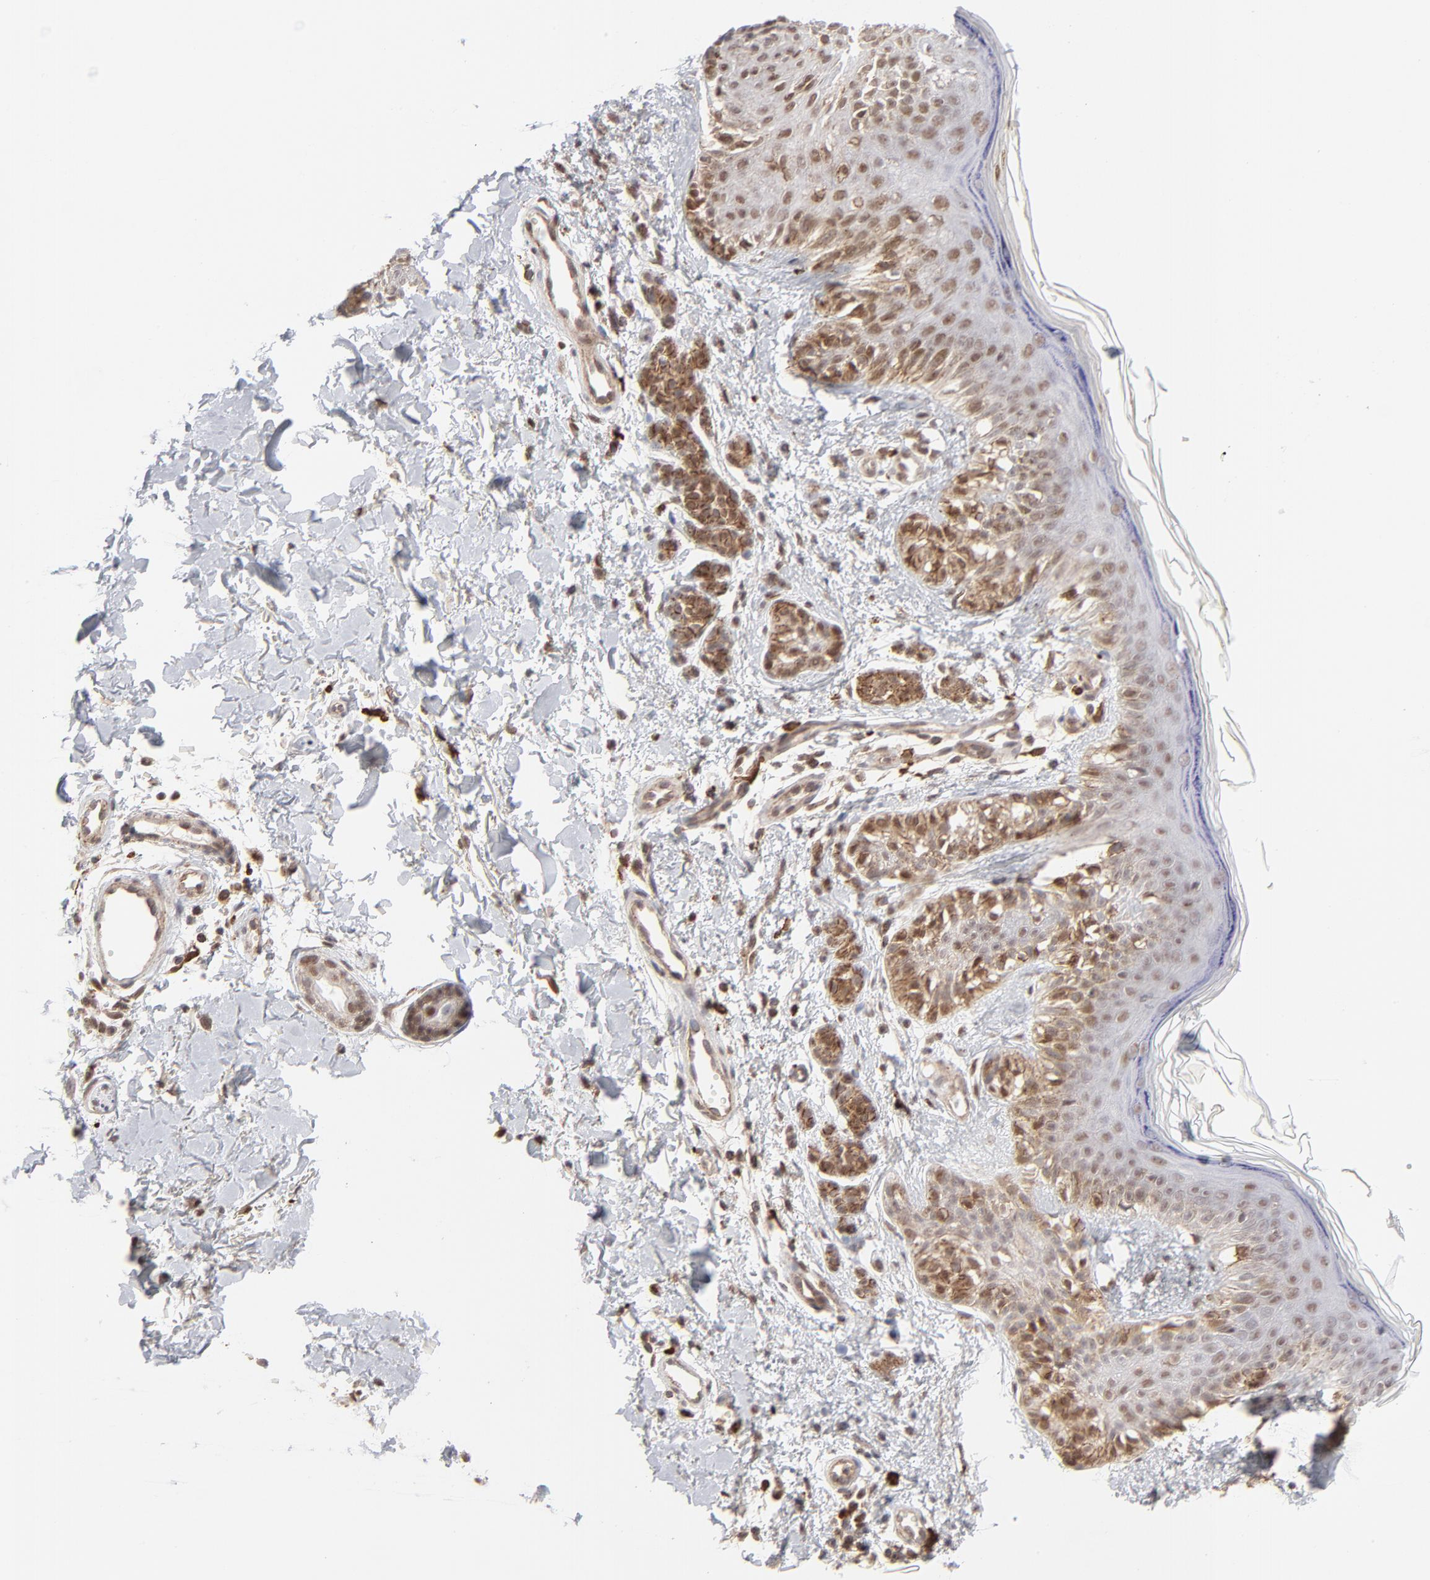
{"staining": {"intensity": "strong", "quantity": ">75%", "location": "cytoplasmic/membranous,nuclear"}, "tissue": "melanoma", "cell_type": "Tumor cells", "image_type": "cancer", "snomed": [{"axis": "morphology", "description": "Normal tissue, NOS"}, {"axis": "morphology", "description": "Malignant melanoma, NOS"}, {"axis": "topography", "description": "Skin"}], "caption": "High-power microscopy captured an IHC micrograph of melanoma, revealing strong cytoplasmic/membranous and nuclear expression in about >75% of tumor cells.", "gene": "NBN", "patient": {"sex": "male", "age": 83}}